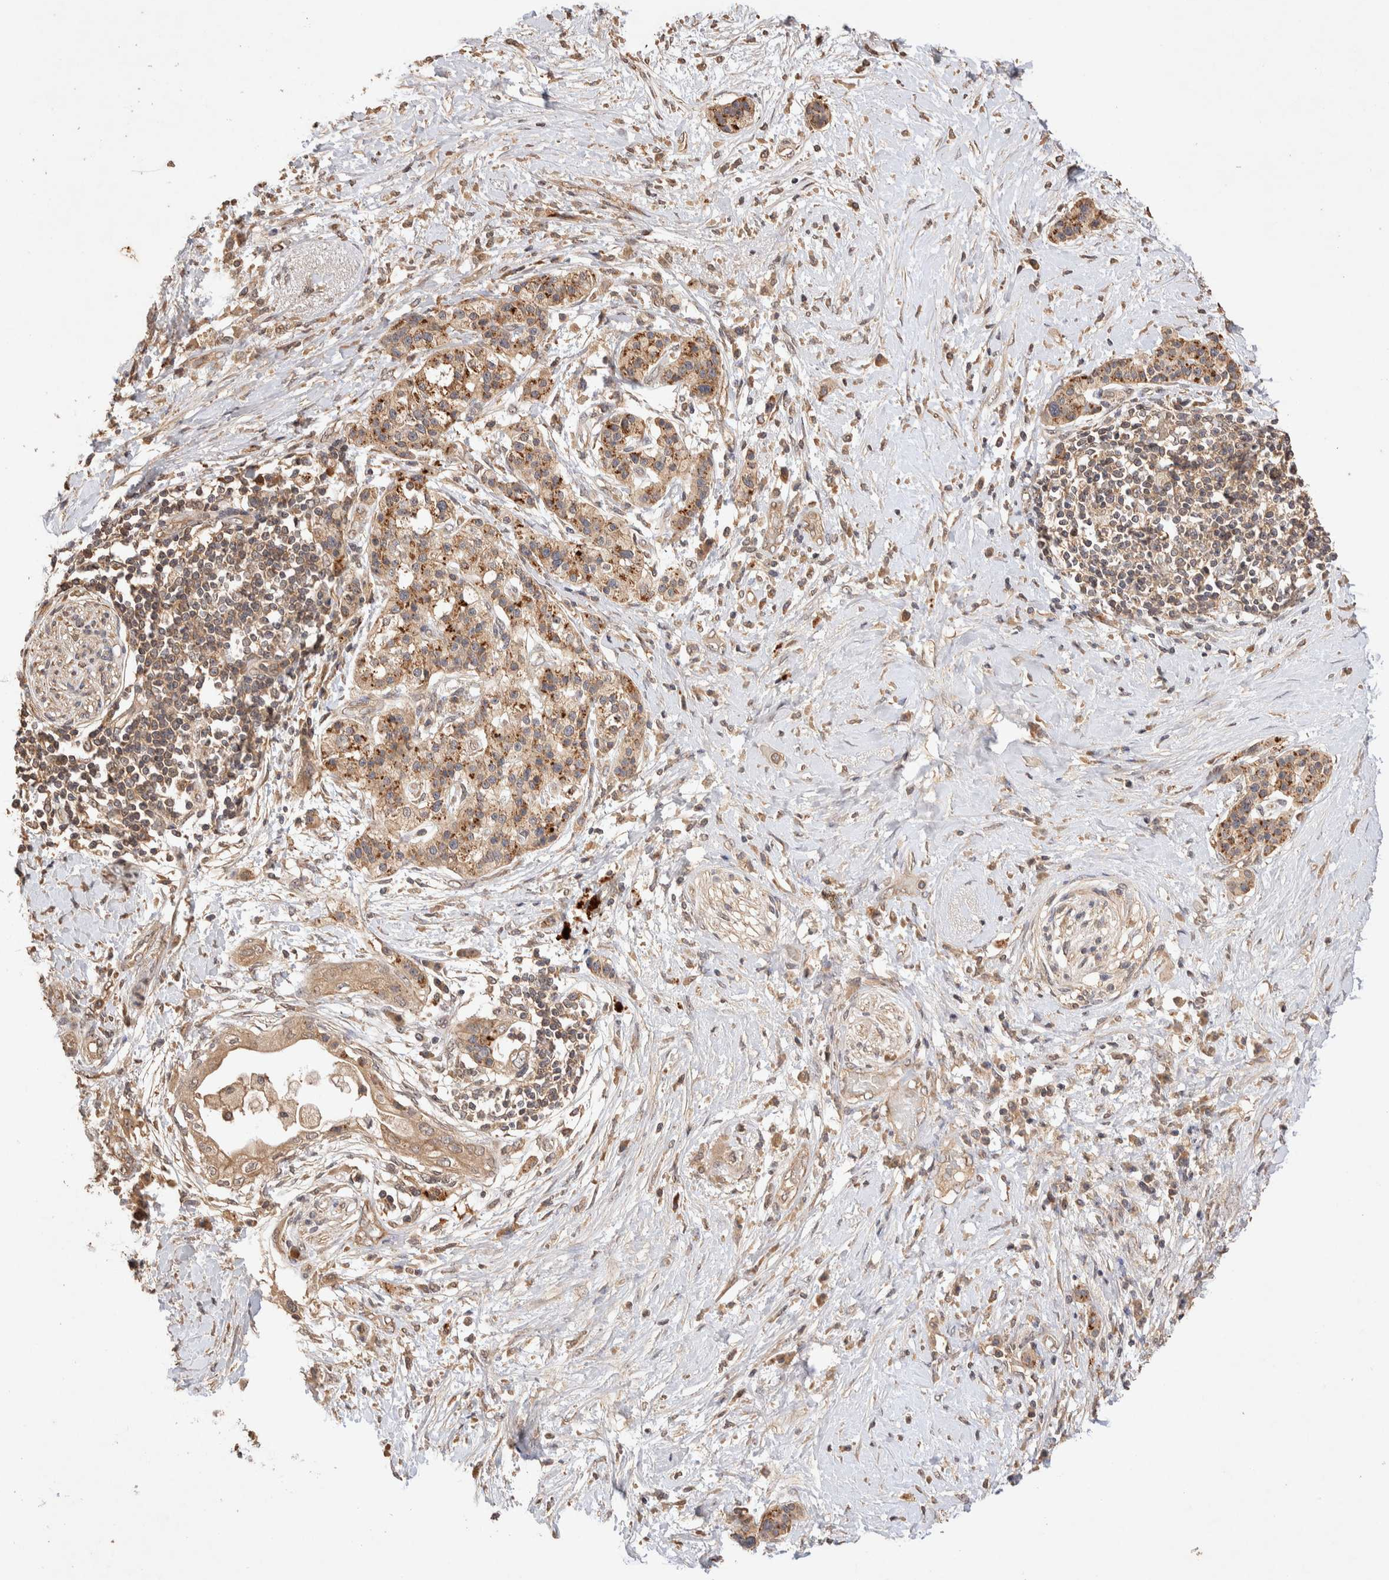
{"staining": {"intensity": "moderate", "quantity": ">75%", "location": "cytoplasmic/membranous"}, "tissue": "pancreatic cancer", "cell_type": "Tumor cells", "image_type": "cancer", "snomed": [{"axis": "morphology", "description": "Normal tissue, NOS"}, {"axis": "morphology", "description": "Adenocarcinoma, NOS"}, {"axis": "topography", "description": "Pancreas"}, {"axis": "topography", "description": "Duodenum"}], "caption": "Protein expression analysis of human pancreatic adenocarcinoma reveals moderate cytoplasmic/membranous positivity in about >75% of tumor cells.", "gene": "NSMAF", "patient": {"sex": "female", "age": 60}}